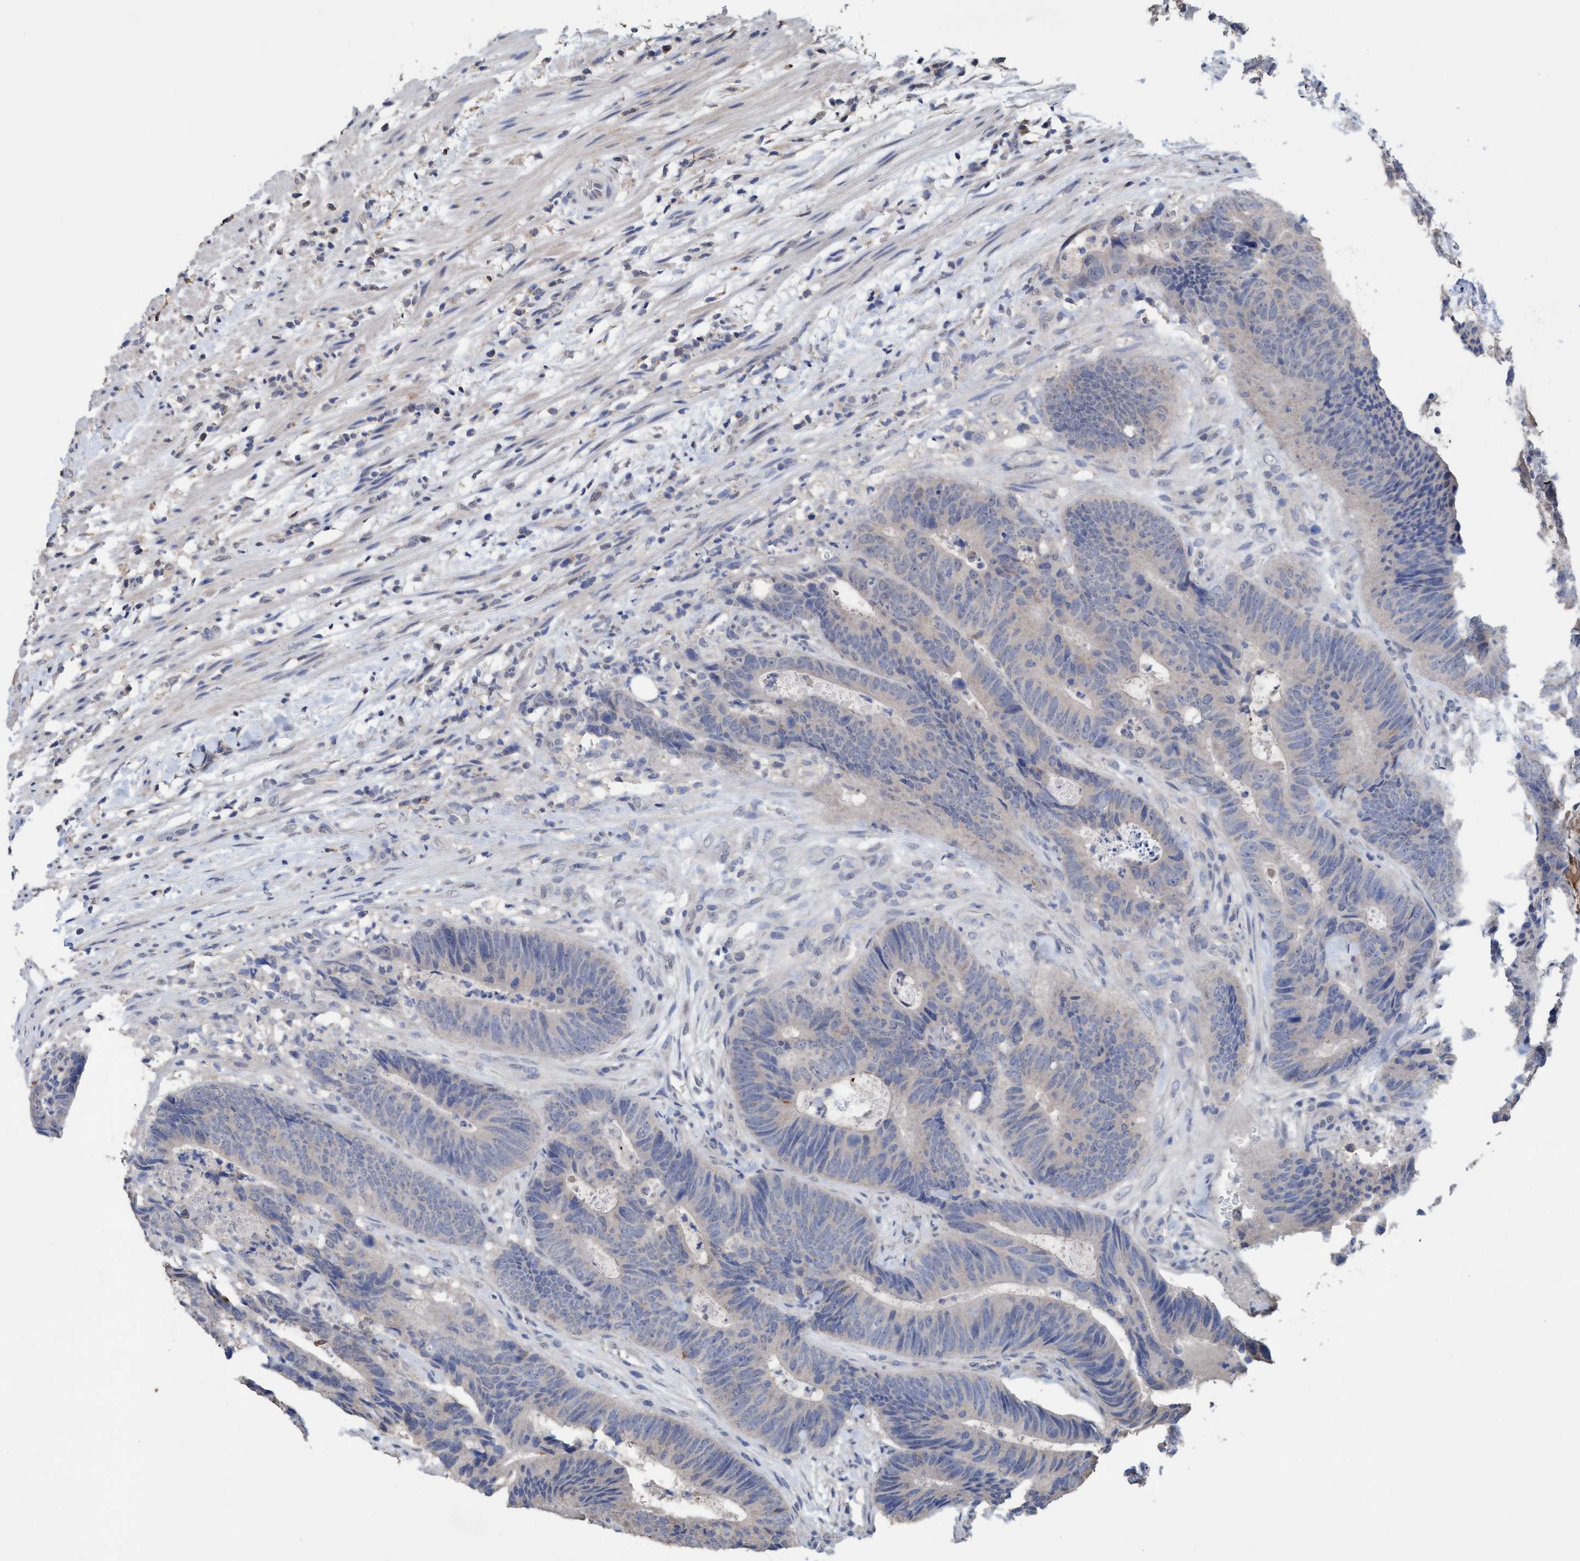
{"staining": {"intensity": "weak", "quantity": "<25%", "location": "cytoplasmic/membranous"}, "tissue": "colorectal cancer", "cell_type": "Tumor cells", "image_type": "cancer", "snomed": [{"axis": "morphology", "description": "Adenocarcinoma, NOS"}, {"axis": "topography", "description": "Colon"}], "caption": "Photomicrograph shows no significant protein staining in tumor cells of colorectal cancer (adenocarcinoma).", "gene": "GLOD4", "patient": {"sex": "male", "age": 56}}